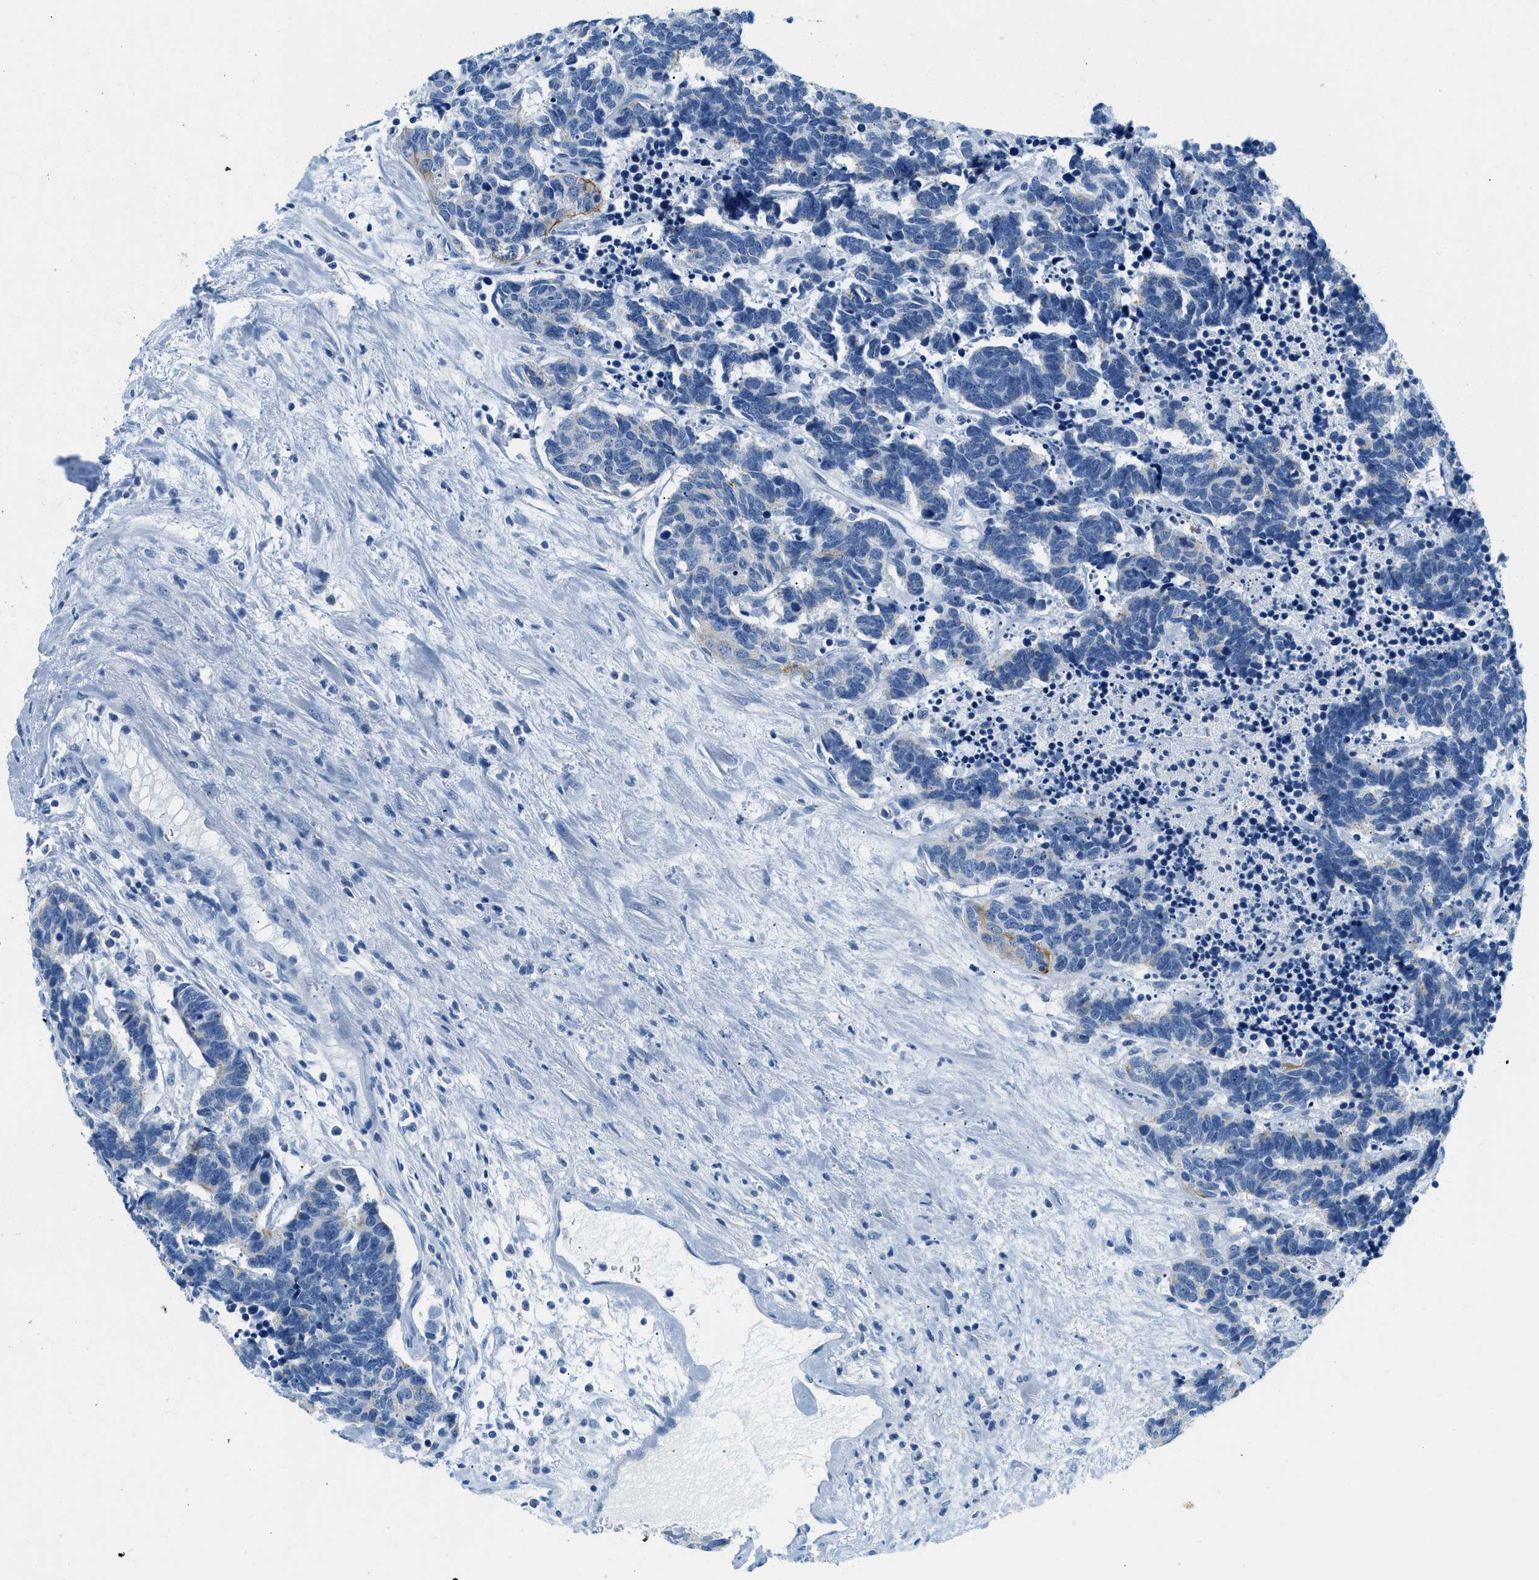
{"staining": {"intensity": "negative", "quantity": "none", "location": "none"}, "tissue": "carcinoid", "cell_type": "Tumor cells", "image_type": "cancer", "snomed": [{"axis": "morphology", "description": "Carcinoma, NOS"}, {"axis": "morphology", "description": "Carcinoid, malignant, NOS"}, {"axis": "topography", "description": "Urinary bladder"}], "caption": "DAB immunohistochemical staining of carcinoid shows no significant staining in tumor cells.", "gene": "STXBP2", "patient": {"sex": "male", "age": 57}}